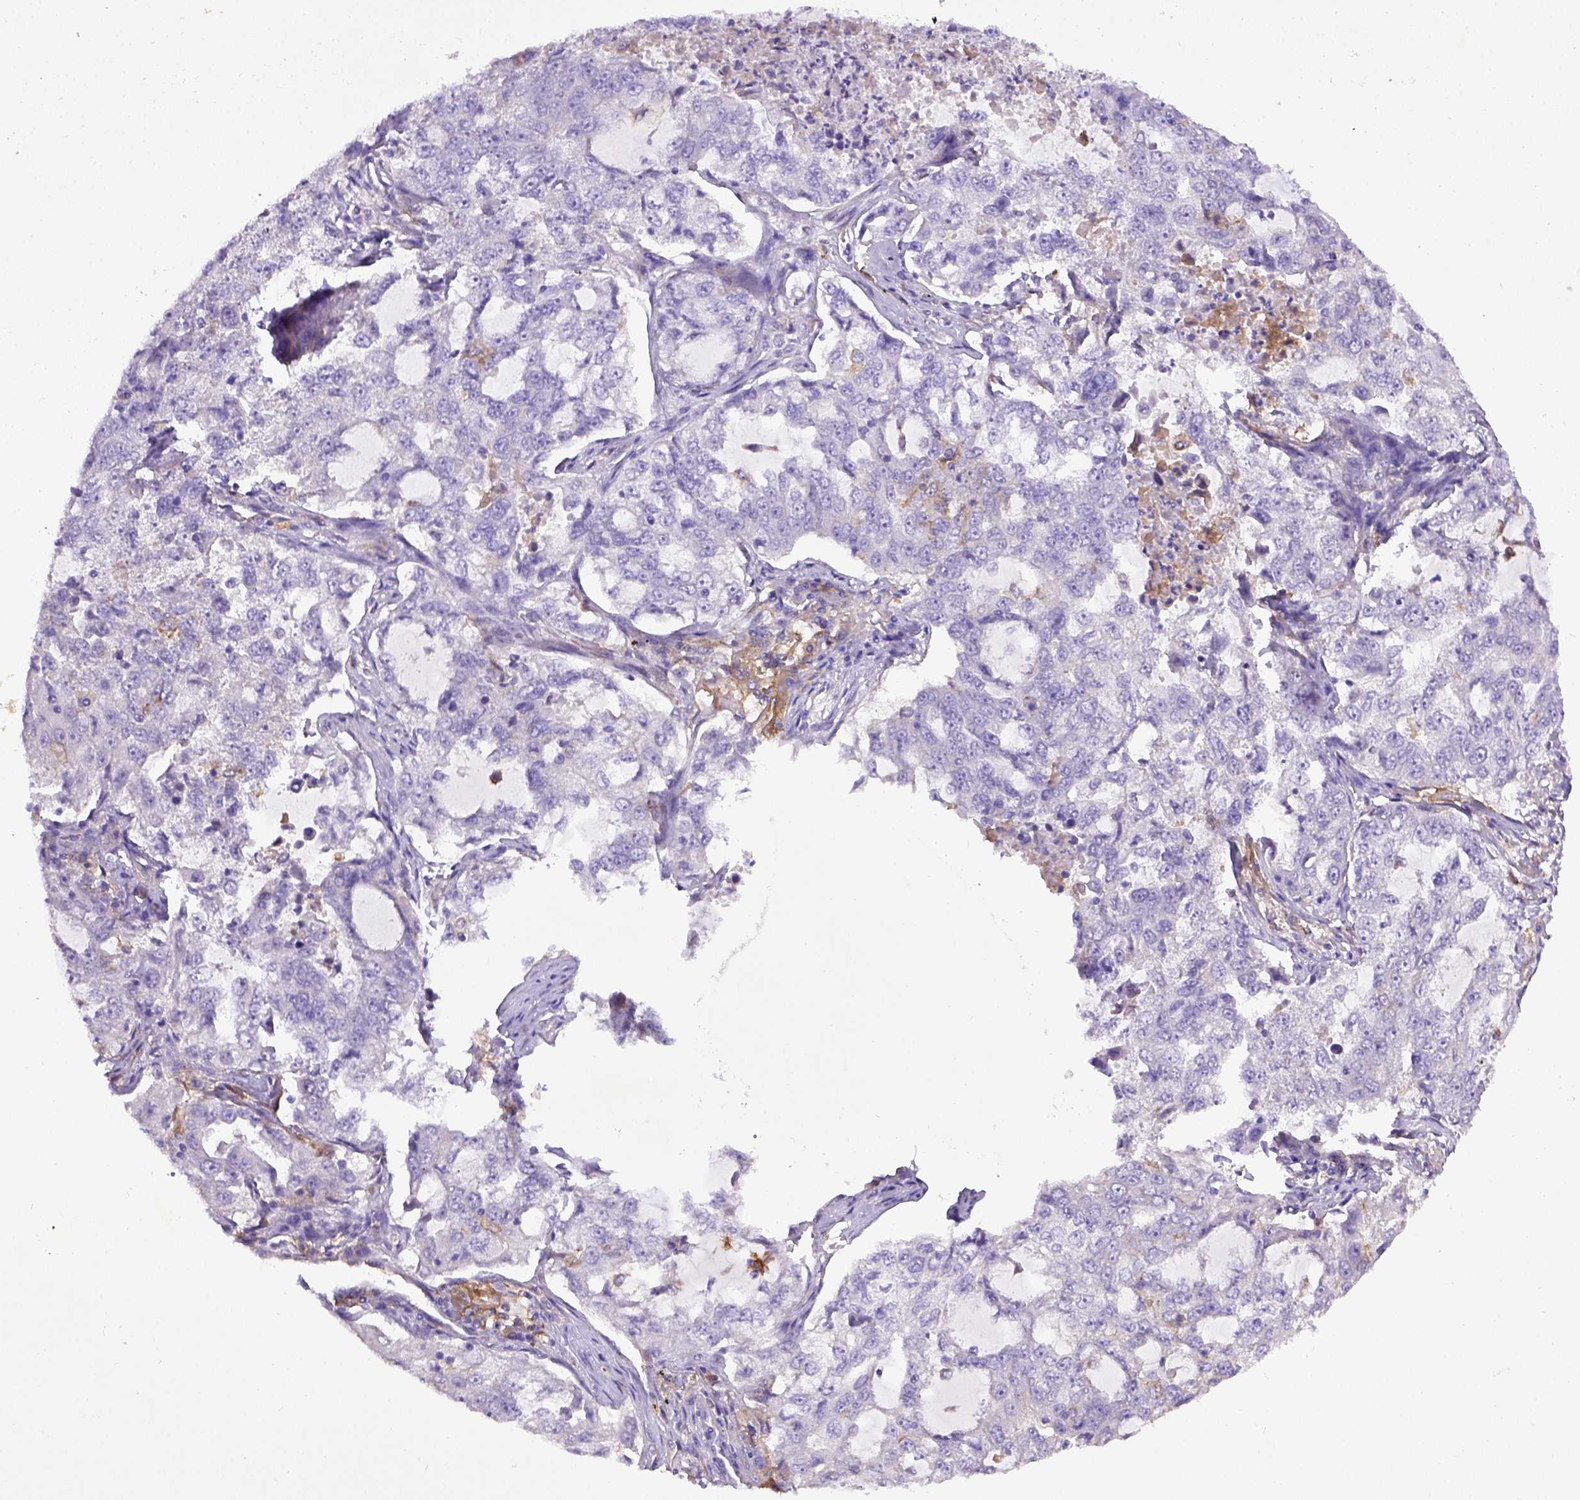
{"staining": {"intensity": "negative", "quantity": "none", "location": "none"}, "tissue": "lung cancer", "cell_type": "Tumor cells", "image_type": "cancer", "snomed": [{"axis": "morphology", "description": "Adenocarcinoma, NOS"}, {"axis": "topography", "description": "Lung"}], "caption": "This photomicrograph is of adenocarcinoma (lung) stained with immunohistochemistry (IHC) to label a protein in brown with the nuclei are counter-stained blue. There is no expression in tumor cells.", "gene": "CD40", "patient": {"sex": "female", "age": 61}}